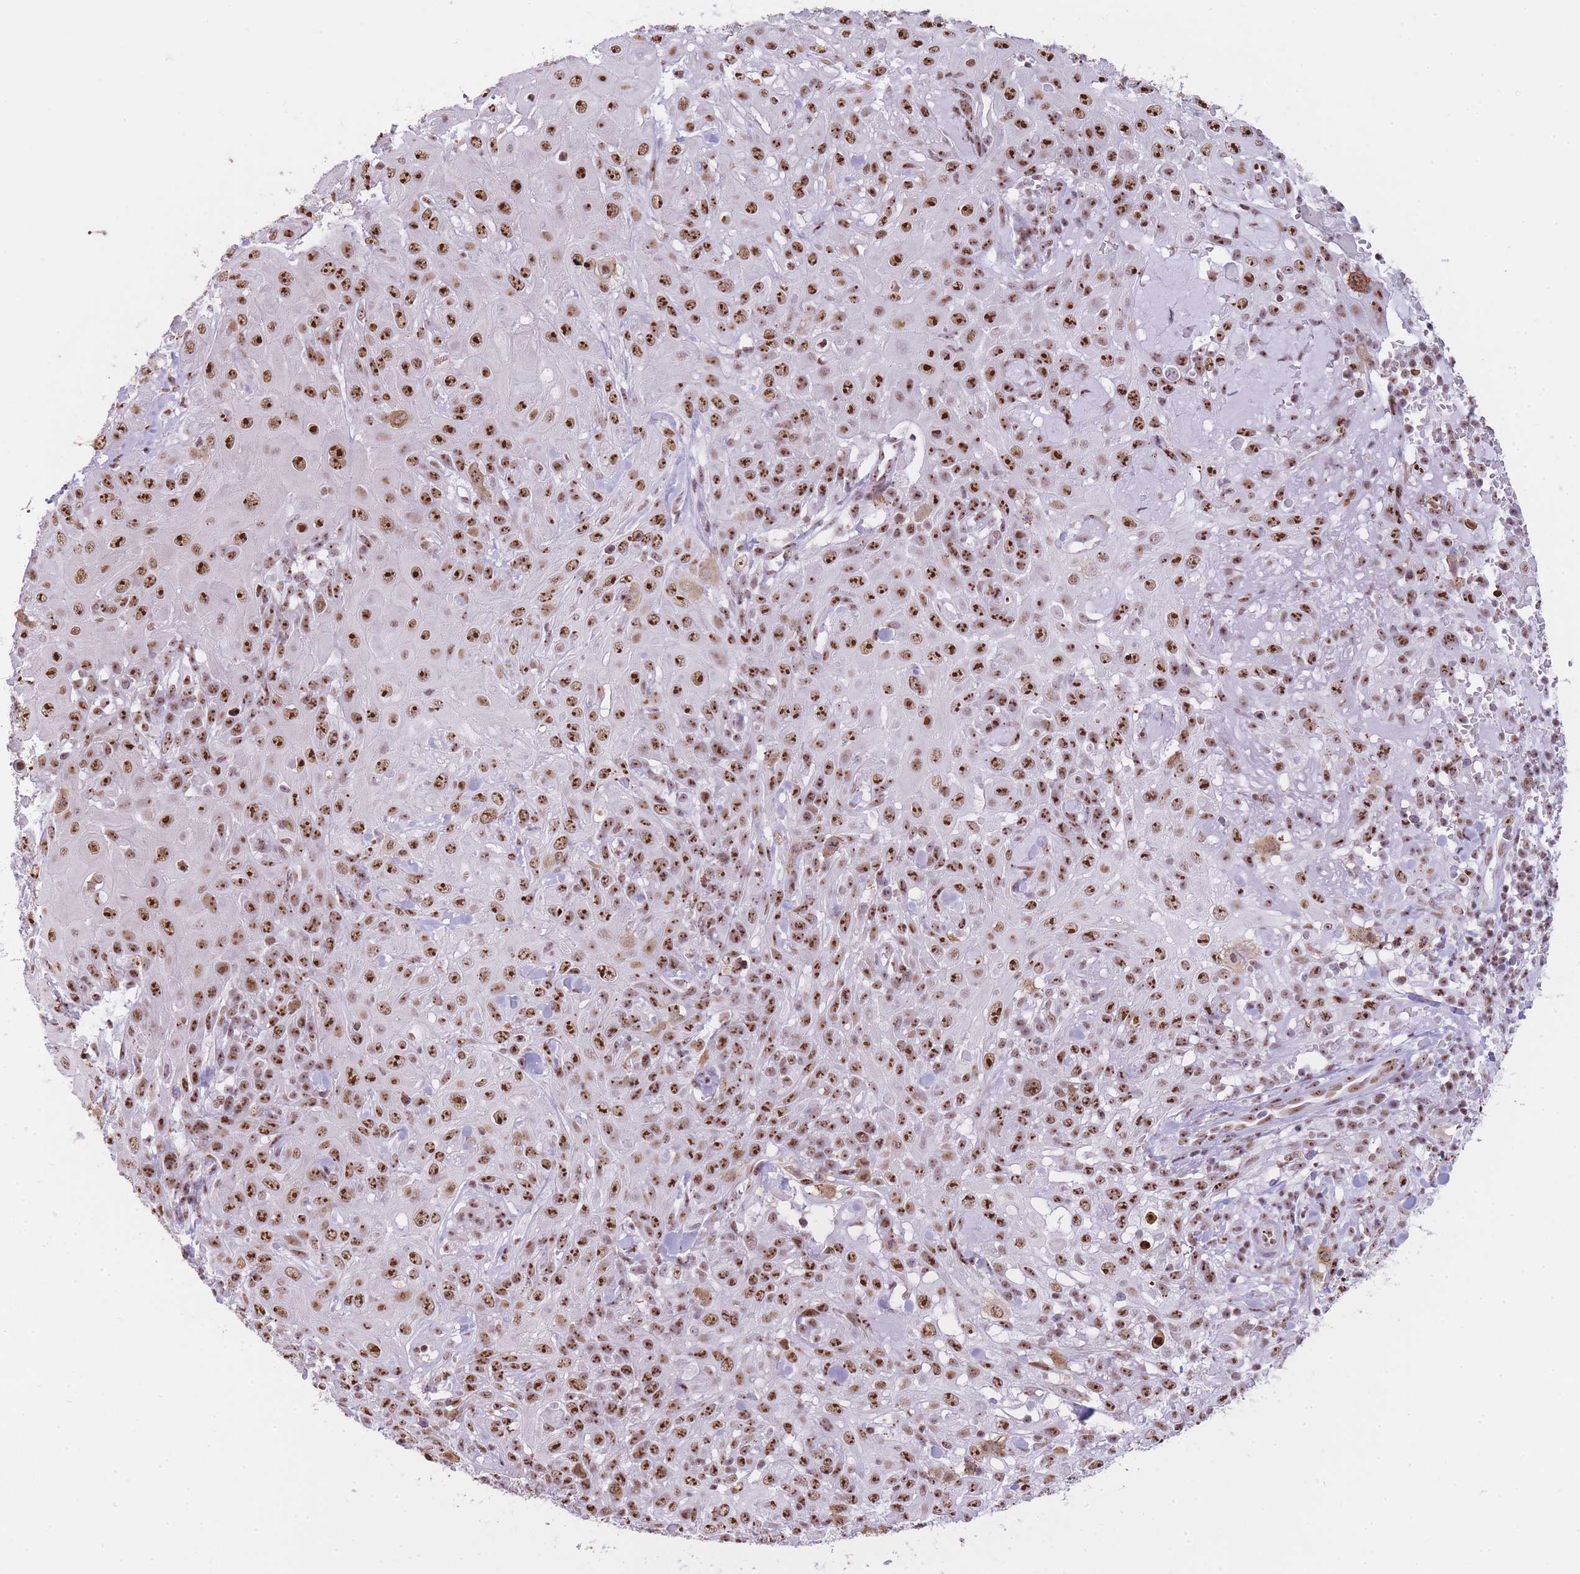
{"staining": {"intensity": "strong", "quantity": ">75%", "location": "nuclear"}, "tissue": "skin cancer", "cell_type": "Tumor cells", "image_type": "cancer", "snomed": [{"axis": "morphology", "description": "Normal tissue, NOS"}, {"axis": "morphology", "description": "Squamous cell carcinoma, NOS"}, {"axis": "topography", "description": "Skin"}, {"axis": "topography", "description": "Cartilage tissue"}], "caption": "IHC micrograph of neoplastic tissue: human skin cancer (squamous cell carcinoma) stained using IHC displays high levels of strong protein expression localized specifically in the nuclear of tumor cells, appearing as a nuclear brown color.", "gene": "EVC2", "patient": {"sex": "female", "age": 79}}